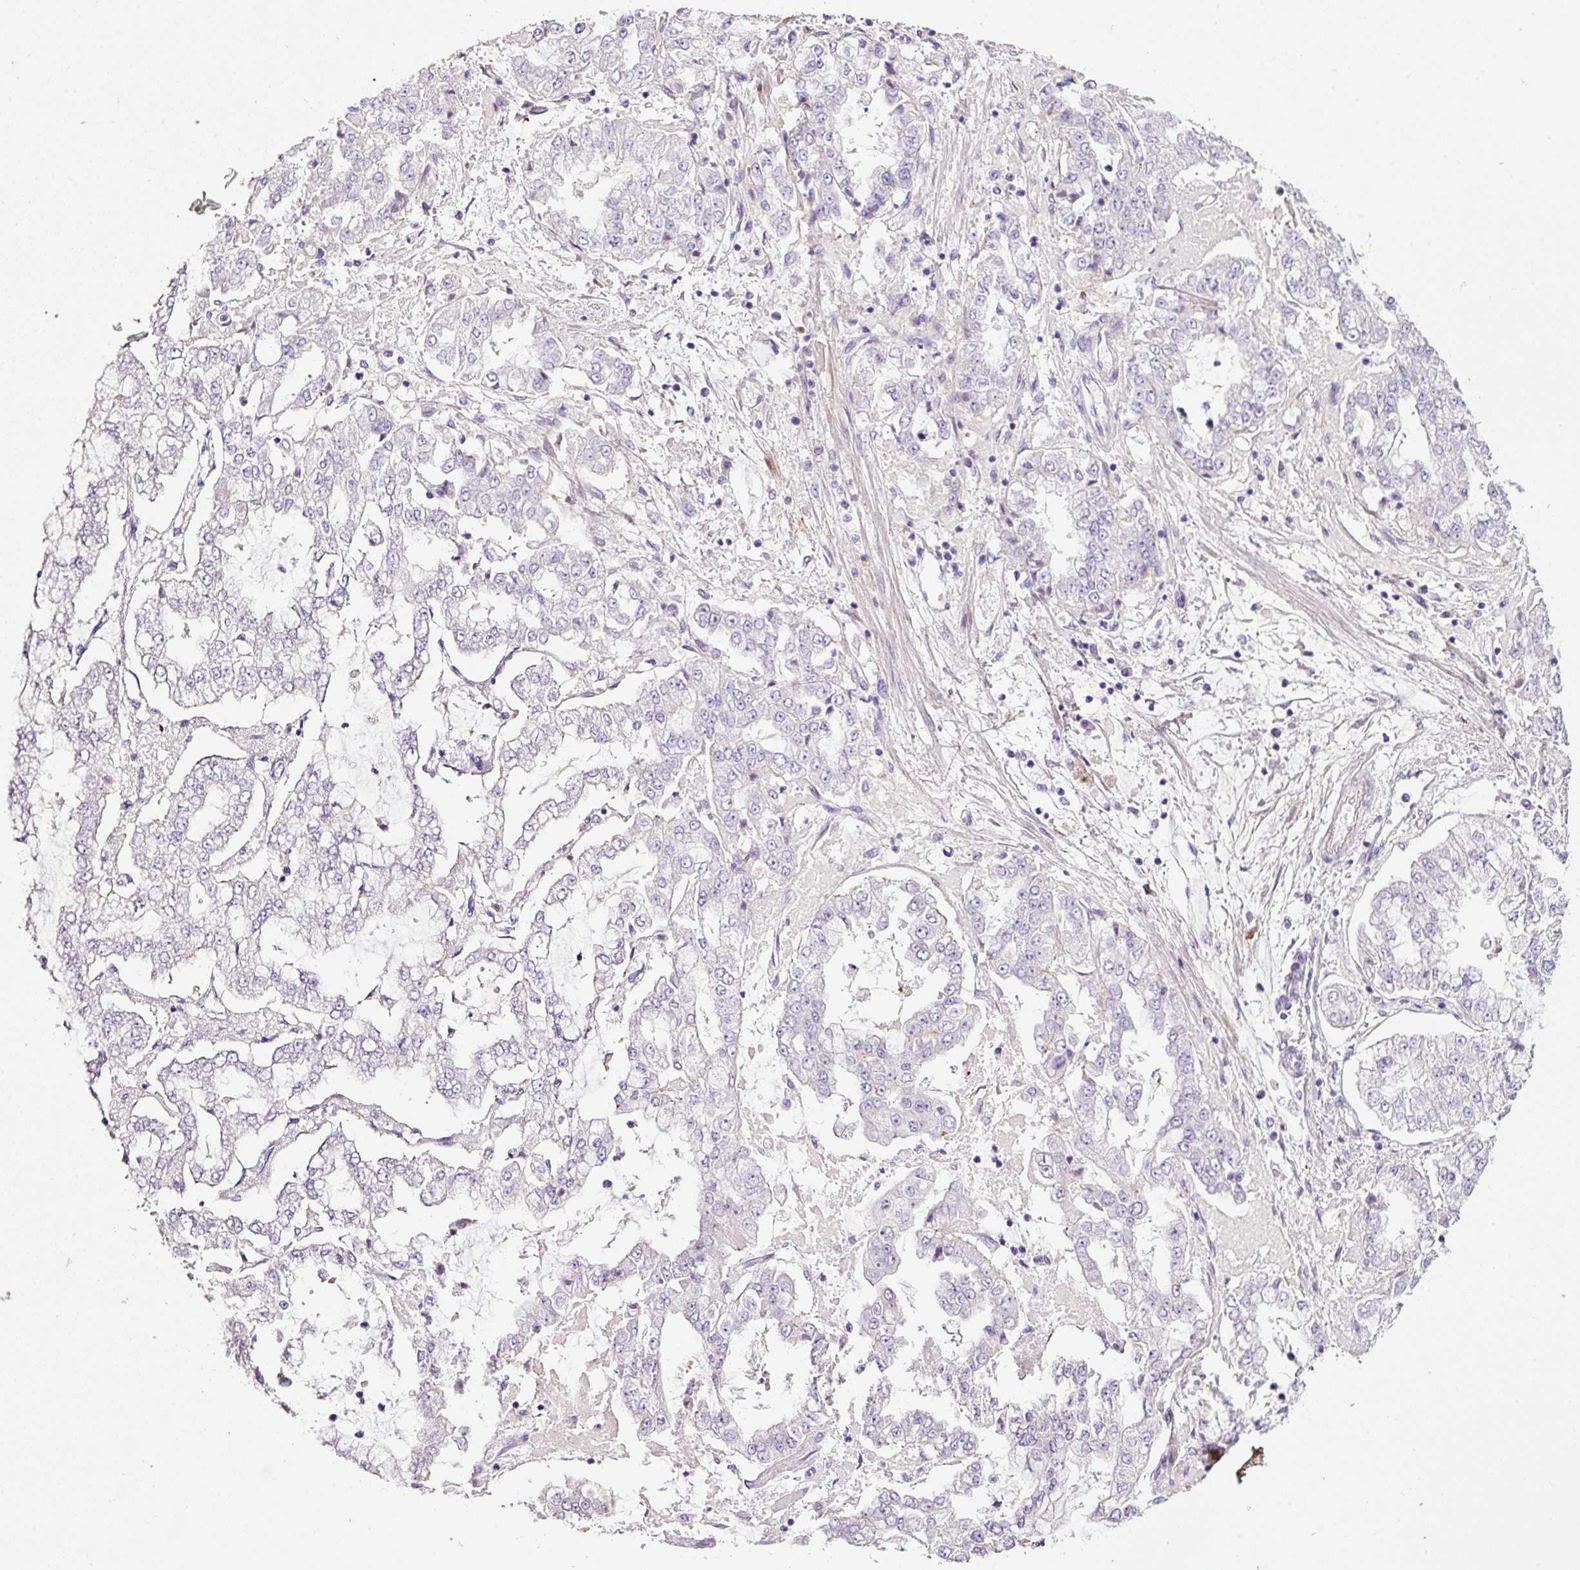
{"staining": {"intensity": "negative", "quantity": "none", "location": "none"}, "tissue": "stomach cancer", "cell_type": "Tumor cells", "image_type": "cancer", "snomed": [{"axis": "morphology", "description": "Adenocarcinoma, NOS"}, {"axis": "topography", "description": "Stomach"}], "caption": "Immunohistochemistry (IHC) of stomach cancer exhibits no expression in tumor cells. The staining is performed using DAB brown chromogen with nuclei counter-stained in using hematoxylin.", "gene": "SOS2", "patient": {"sex": "male", "age": 76}}